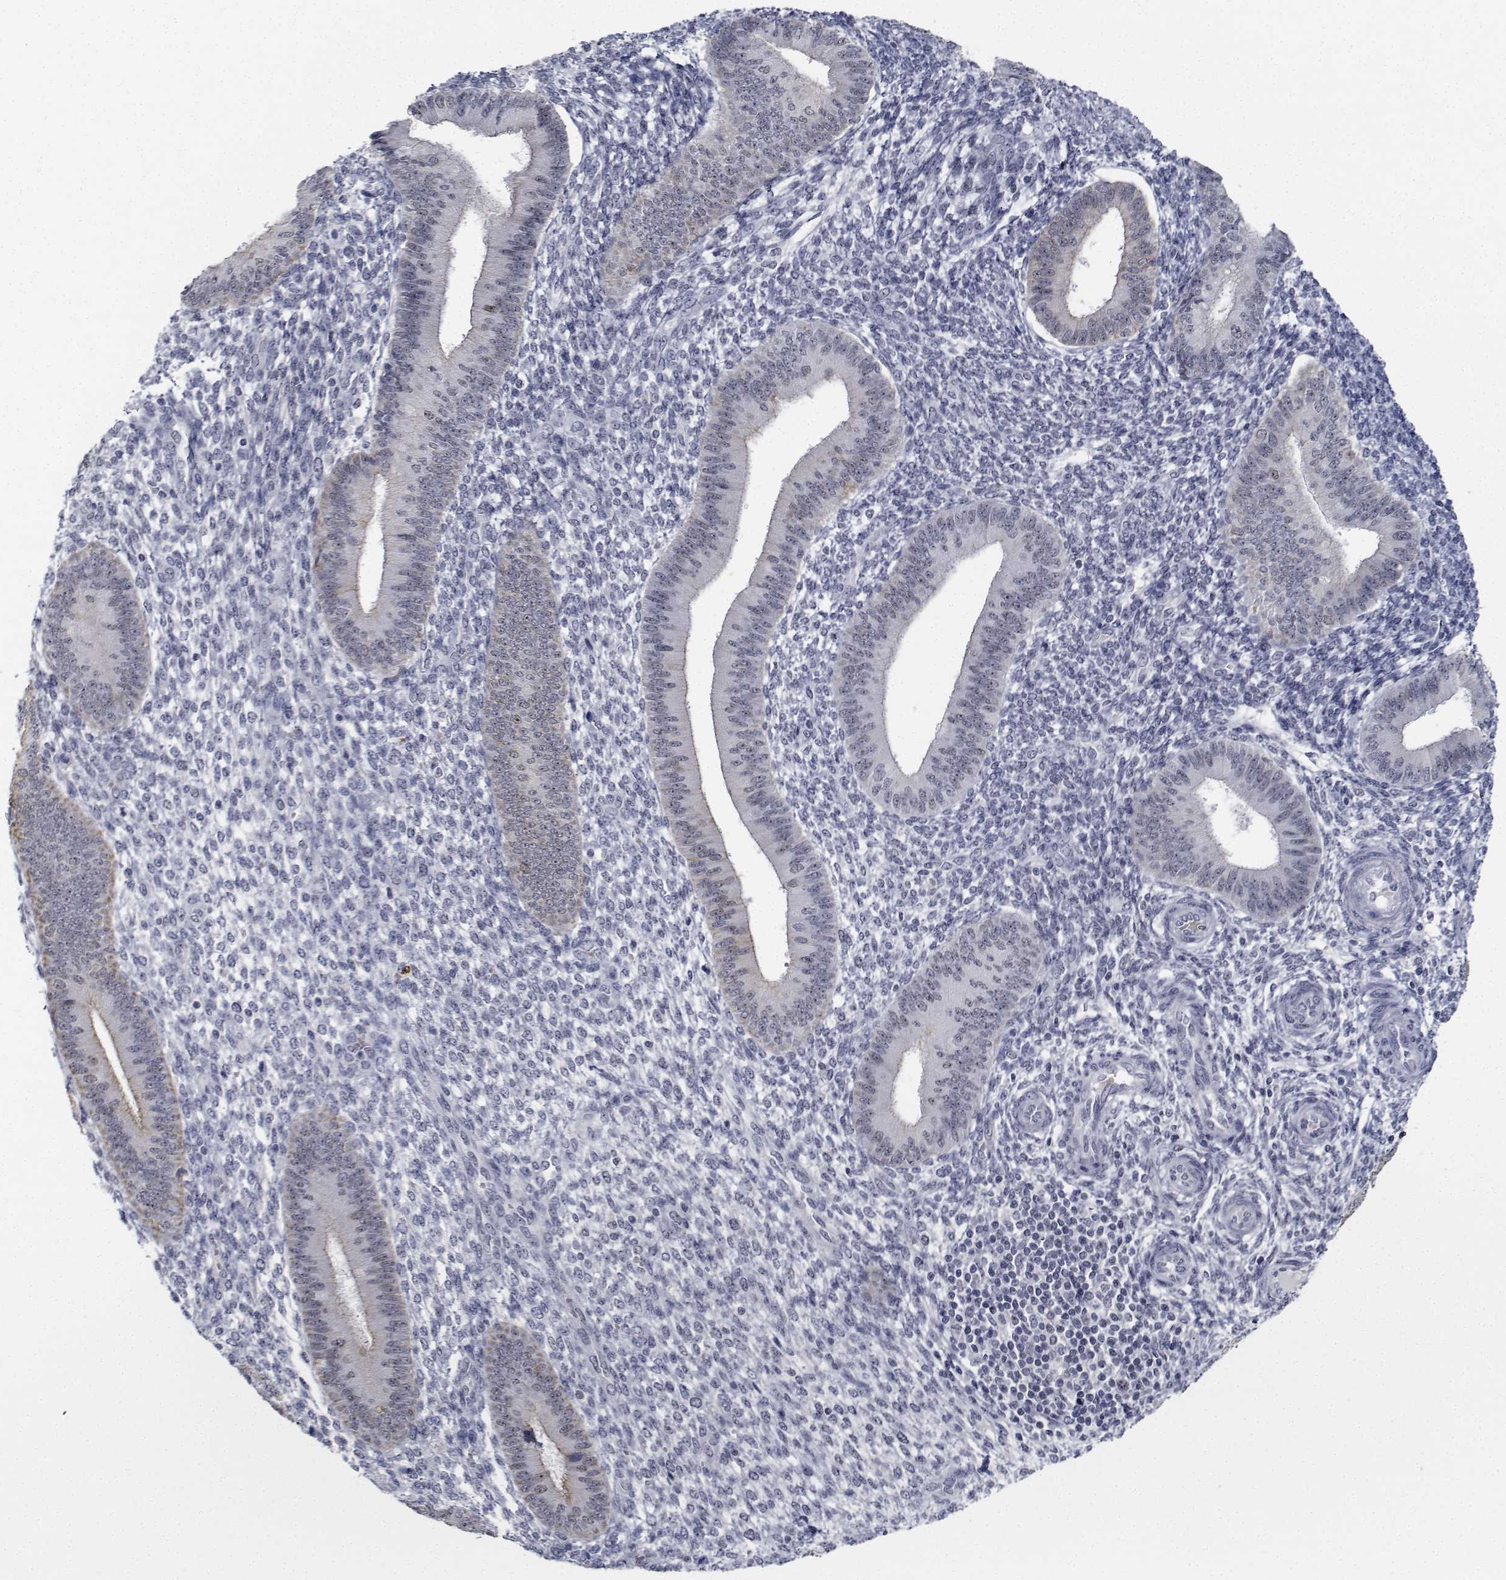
{"staining": {"intensity": "negative", "quantity": "none", "location": "none"}, "tissue": "endometrium", "cell_type": "Cells in endometrial stroma", "image_type": "normal", "snomed": [{"axis": "morphology", "description": "Normal tissue, NOS"}, {"axis": "topography", "description": "Endometrium"}], "caption": "A histopathology image of endometrium stained for a protein exhibits no brown staining in cells in endometrial stroma.", "gene": "NVL", "patient": {"sex": "female", "age": 39}}